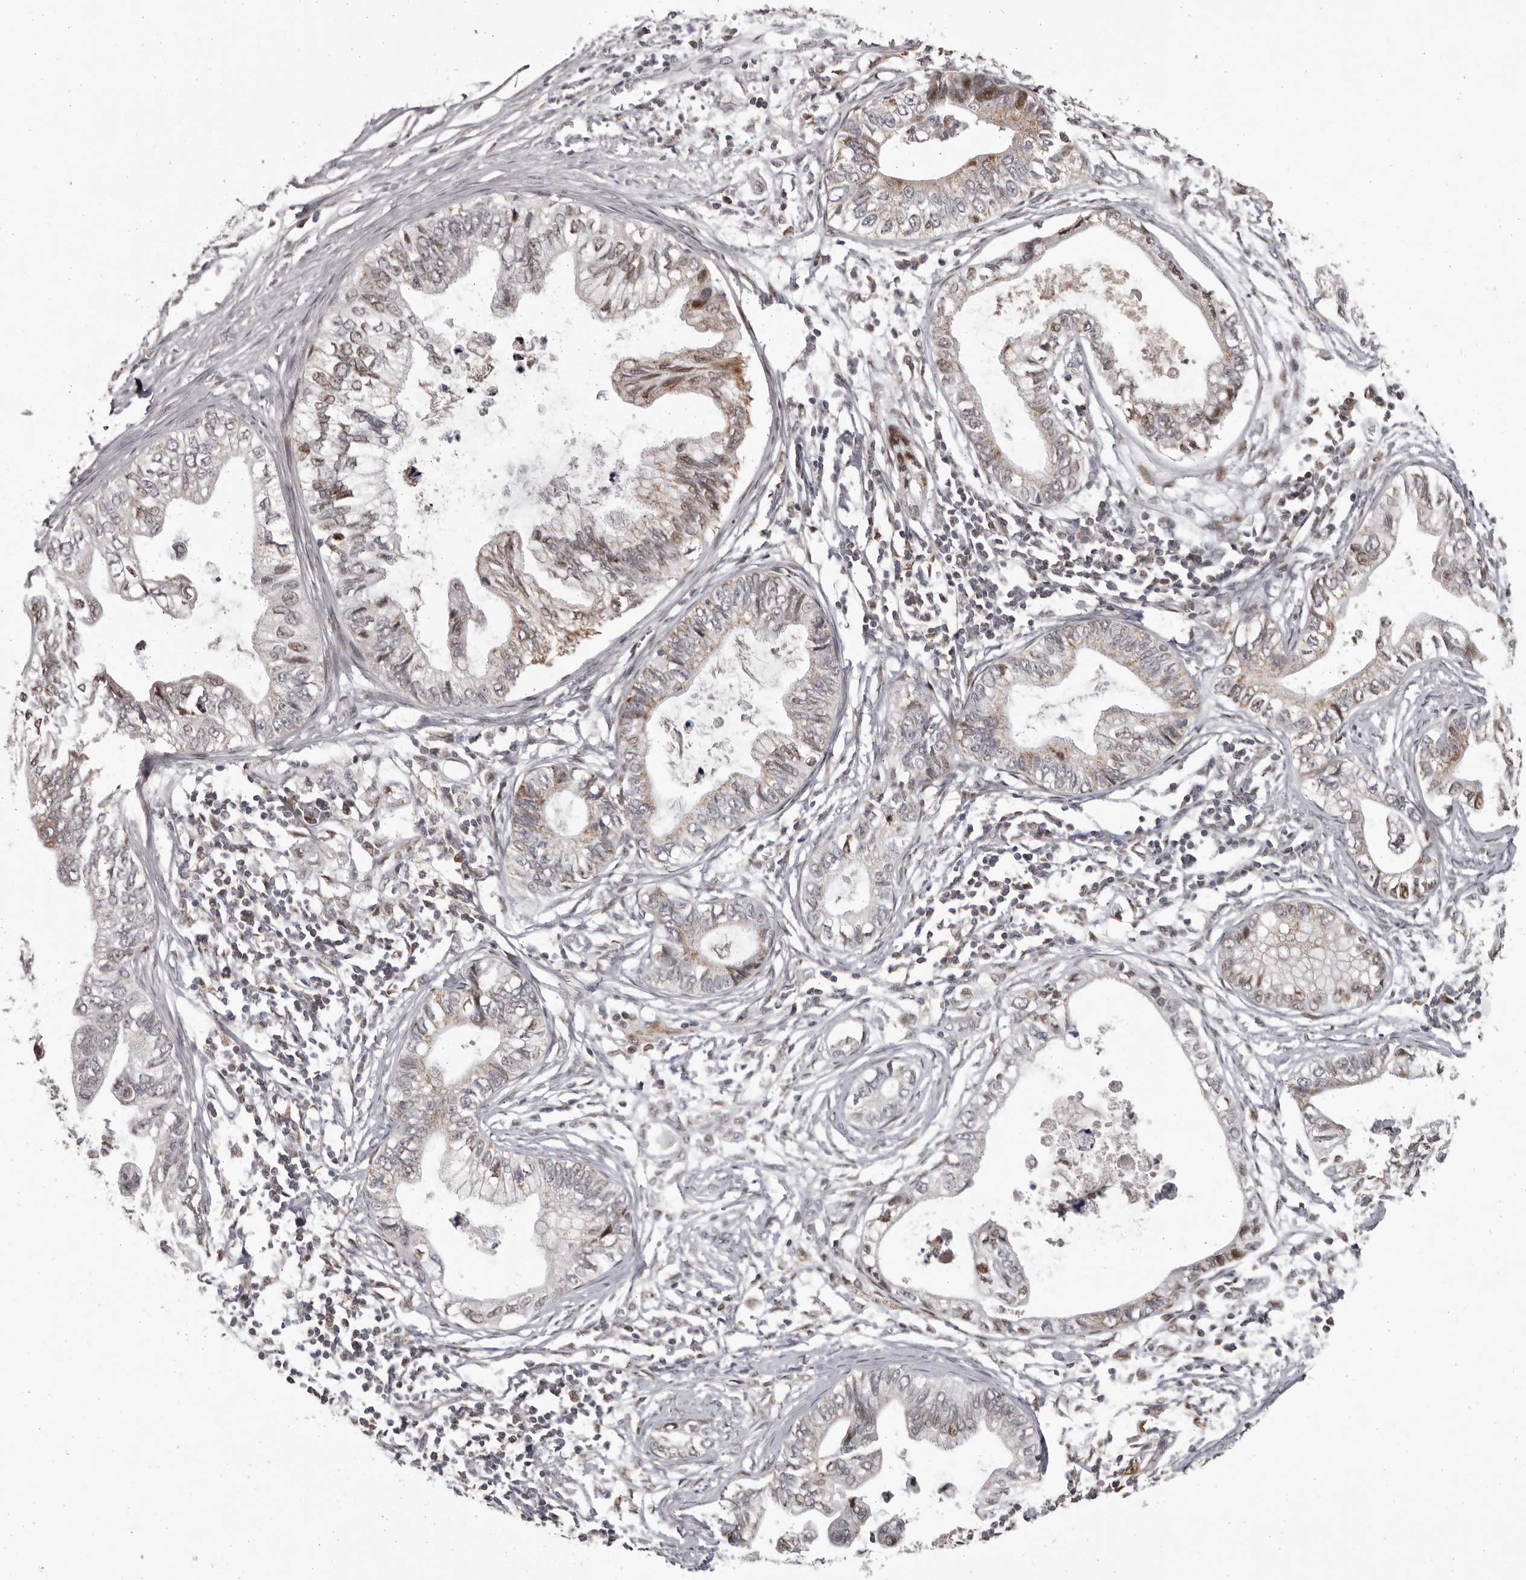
{"staining": {"intensity": "weak", "quantity": "<25%", "location": "cytoplasmic/membranous,nuclear"}, "tissue": "pancreatic cancer", "cell_type": "Tumor cells", "image_type": "cancer", "snomed": [{"axis": "morphology", "description": "Adenocarcinoma, NOS"}, {"axis": "topography", "description": "Pancreas"}], "caption": "Immunohistochemistry (IHC) micrograph of neoplastic tissue: human pancreatic cancer stained with DAB reveals no significant protein staining in tumor cells. Nuclei are stained in blue.", "gene": "C17orf99", "patient": {"sex": "male", "age": 56}}